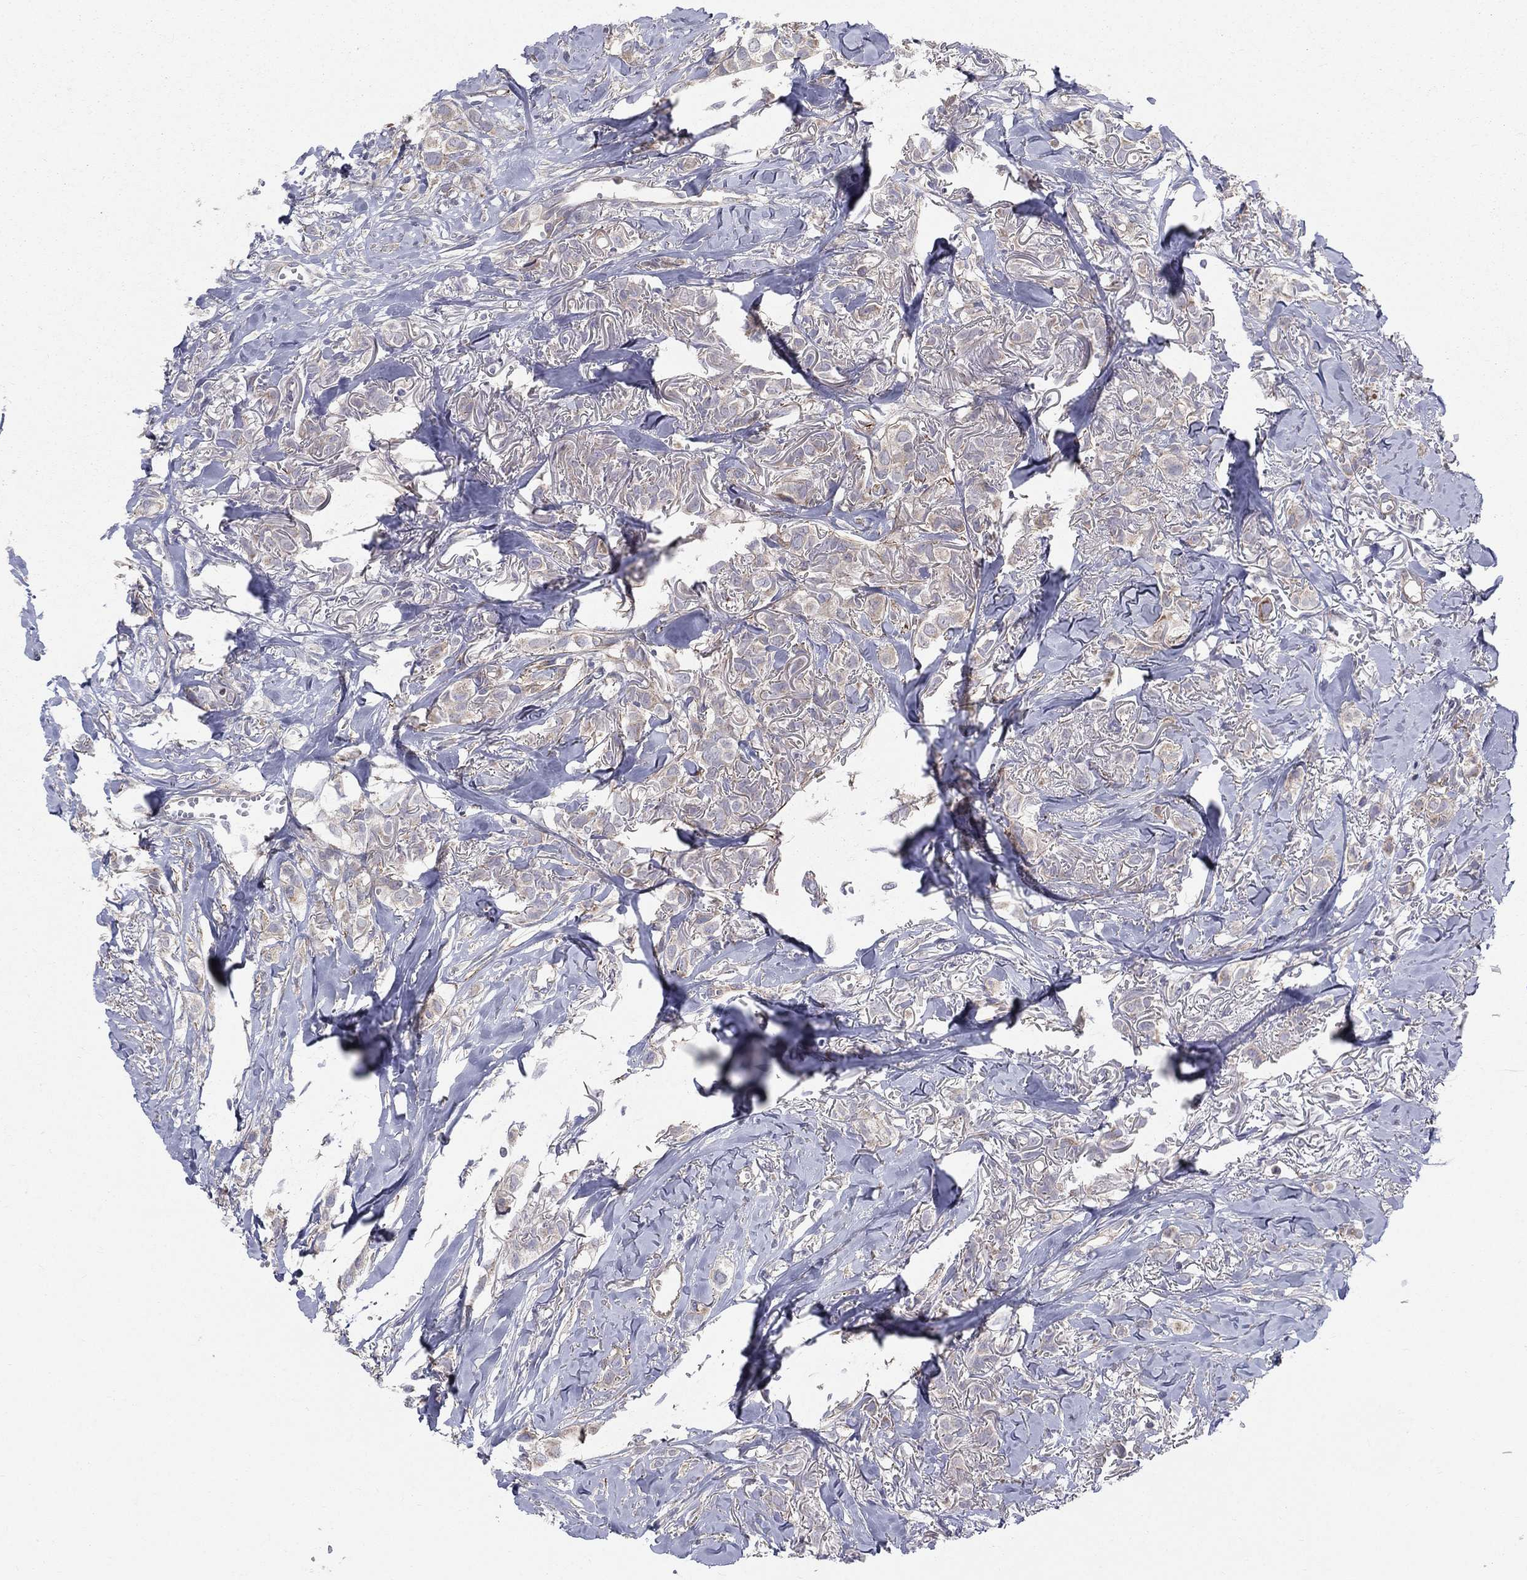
{"staining": {"intensity": "weak", "quantity": "<25%", "location": "cytoplasmic/membranous"}, "tissue": "breast cancer", "cell_type": "Tumor cells", "image_type": "cancer", "snomed": [{"axis": "morphology", "description": "Duct carcinoma"}, {"axis": "topography", "description": "Breast"}], "caption": "Immunohistochemical staining of breast infiltrating ductal carcinoma demonstrates no significant positivity in tumor cells.", "gene": "POMZP3", "patient": {"sex": "female", "age": 85}}